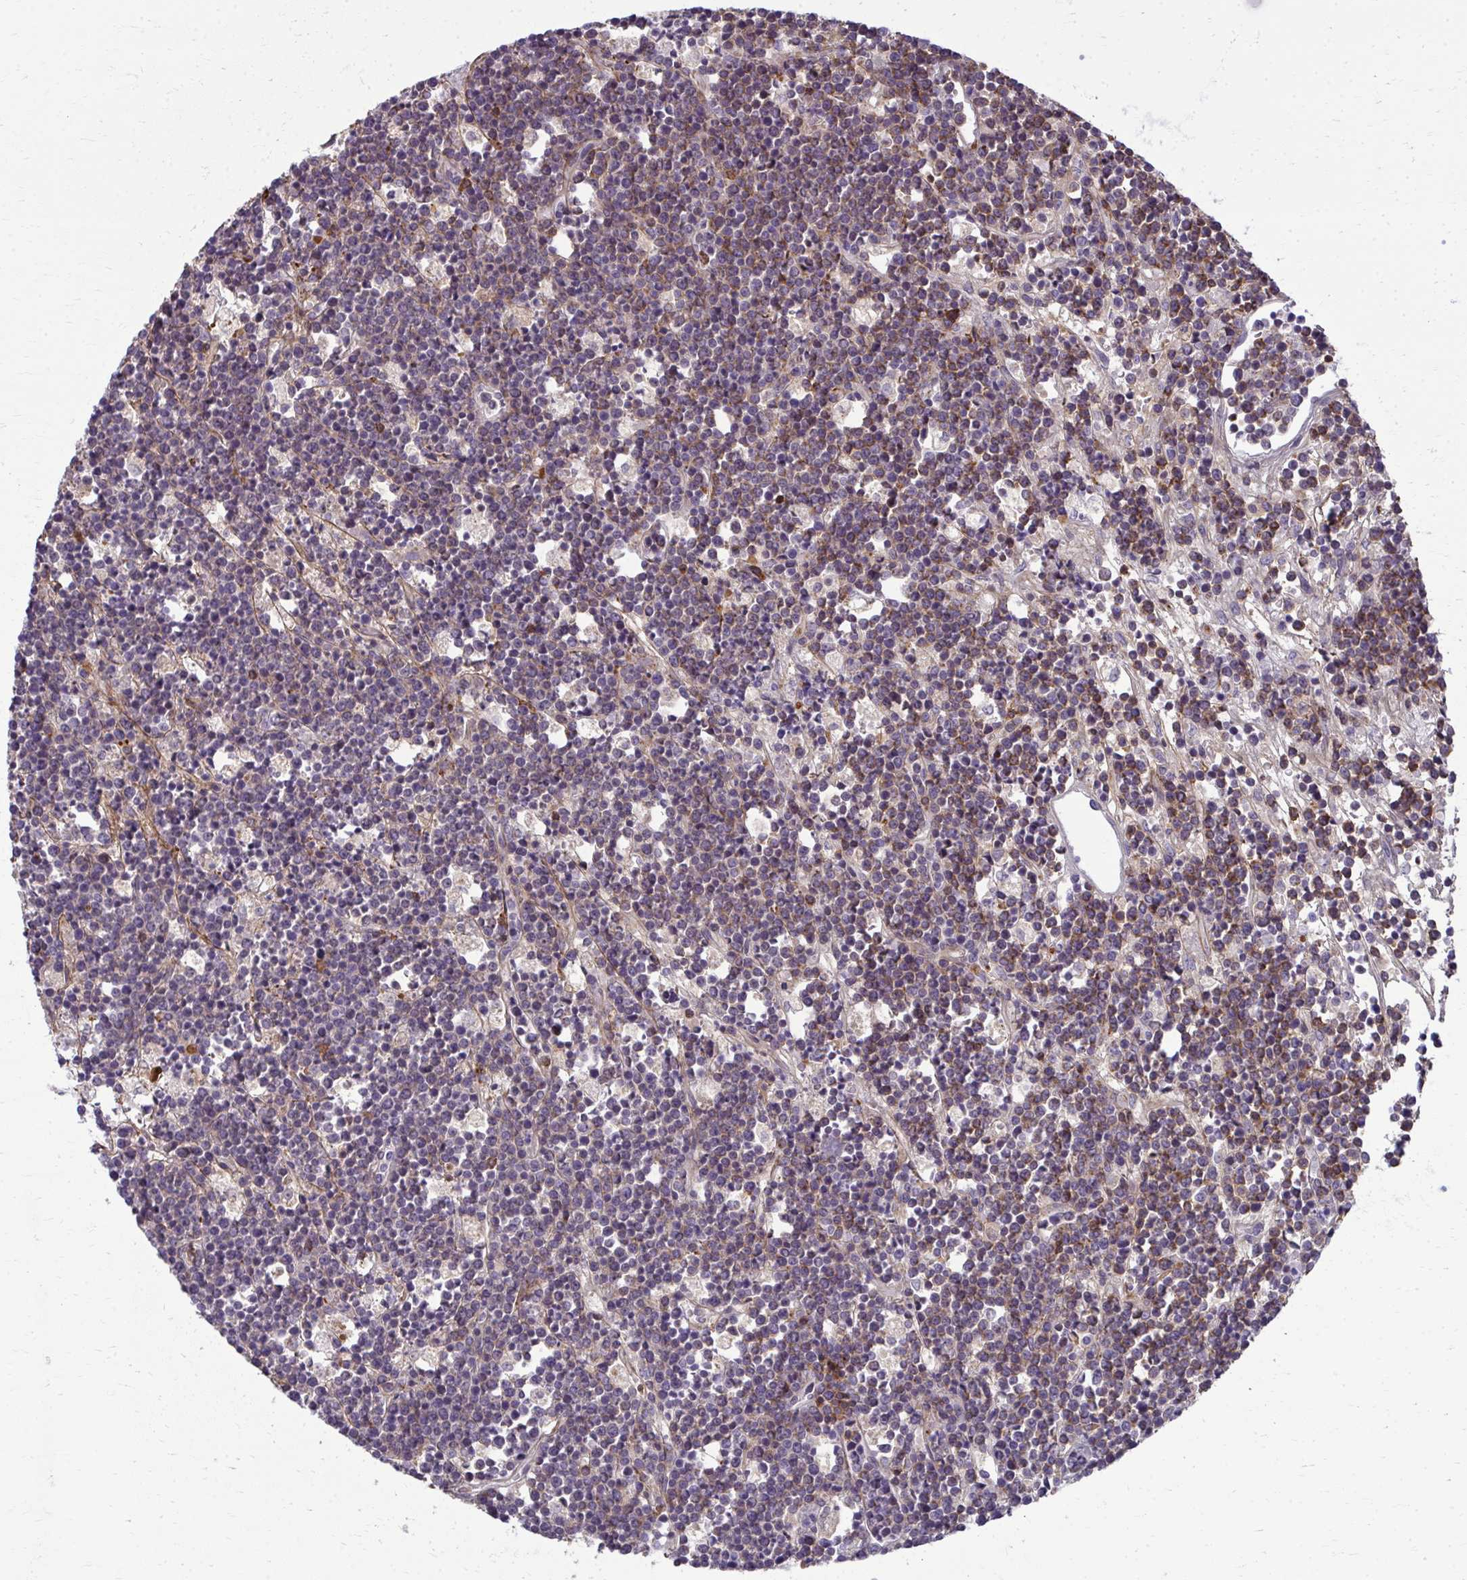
{"staining": {"intensity": "moderate", "quantity": "25%-75%", "location": "cytoplasmic/membranous"}, "tissue": "lymphoma", "cell_type": "Tumor cells", "image_type": "cancer", "snomed": [{"axis": "morphology", "description": "Malignant lymphoma, non-Hodgkin's type, High grade"}, {"axis": "topography", "description": "Ovary"}], "caption": "Immunohistochemistry staining of malignant lymphoma, non-Hodgkin's type (high-grade), which reveals medium levels of moderate cytoplasmic/membranous positivity in about 25%-75% of tumor cells indicating moderate cytoplasmic/membranous protein positivity. The staining was performed using DAB (3,3'-diaminobenzidine) (brown) for protein detection and nuclei were counterstained in hematoxylin (blue).", "gene": "AP5M1", "patient": {"sex": "female", "age": 56}}